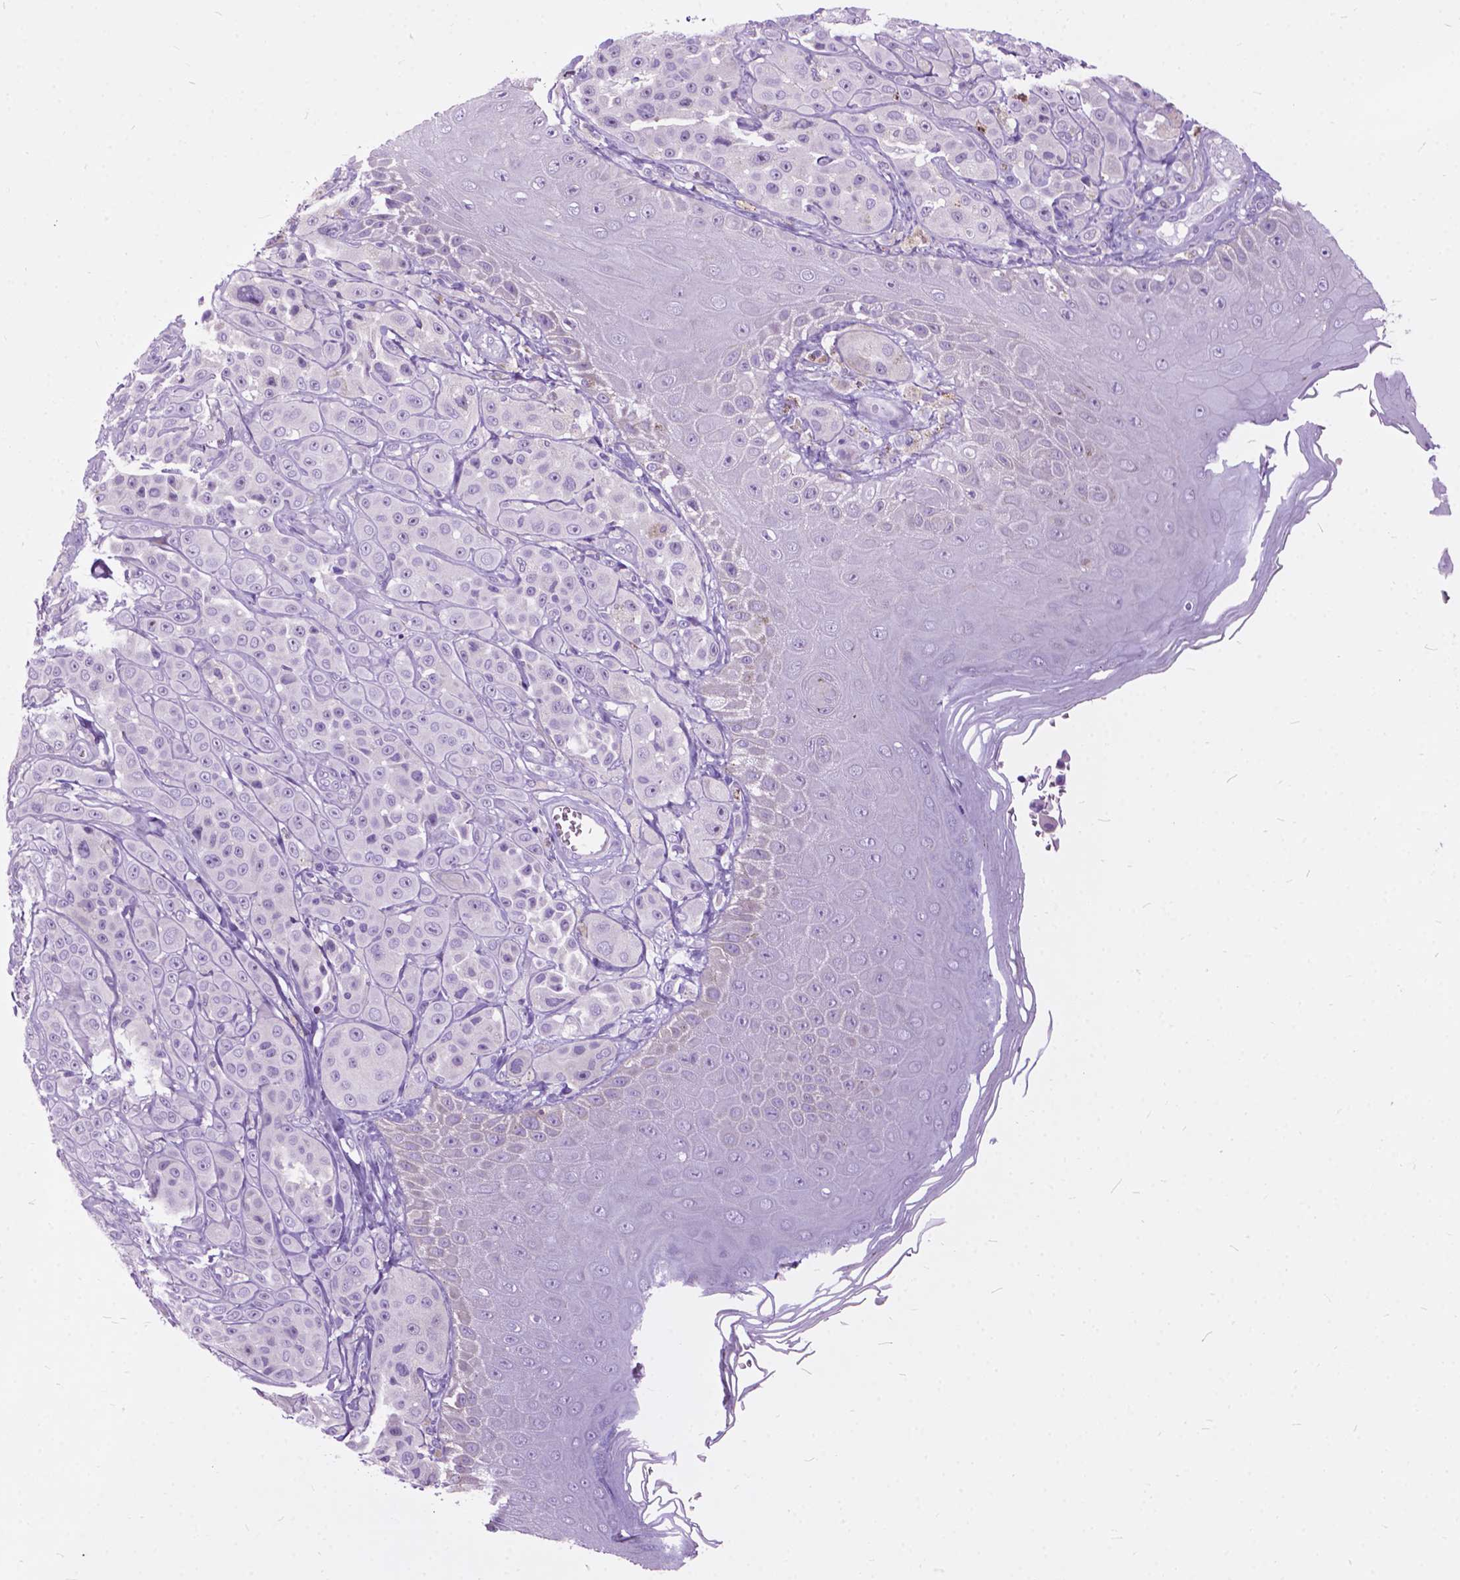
{"staining": {"intensity": "negative", "quantity": "none", "location": "none"}, "tissue": "melanoma", "cell_type": "Tumor cells", "image_type": "cancer", "snomed": [{"axis": "morphology", "description": "Malignant melanoma, NOS"}, {"axis": "topography", "description": "Skin"}], "caption": "IHC micrograph of neoplastic tissue: human malignant melanoma stained with DAB (3,3'-diaminobenzidine) displays no significant protein expression in tumor cells. (Stains: DAB immunohistochemistry with hematoxylin counter stain, Microscopy: brightfield microscopy at high magnification).", "gene": "PRR35", "patient": {"sex": "male", "age": 67}}